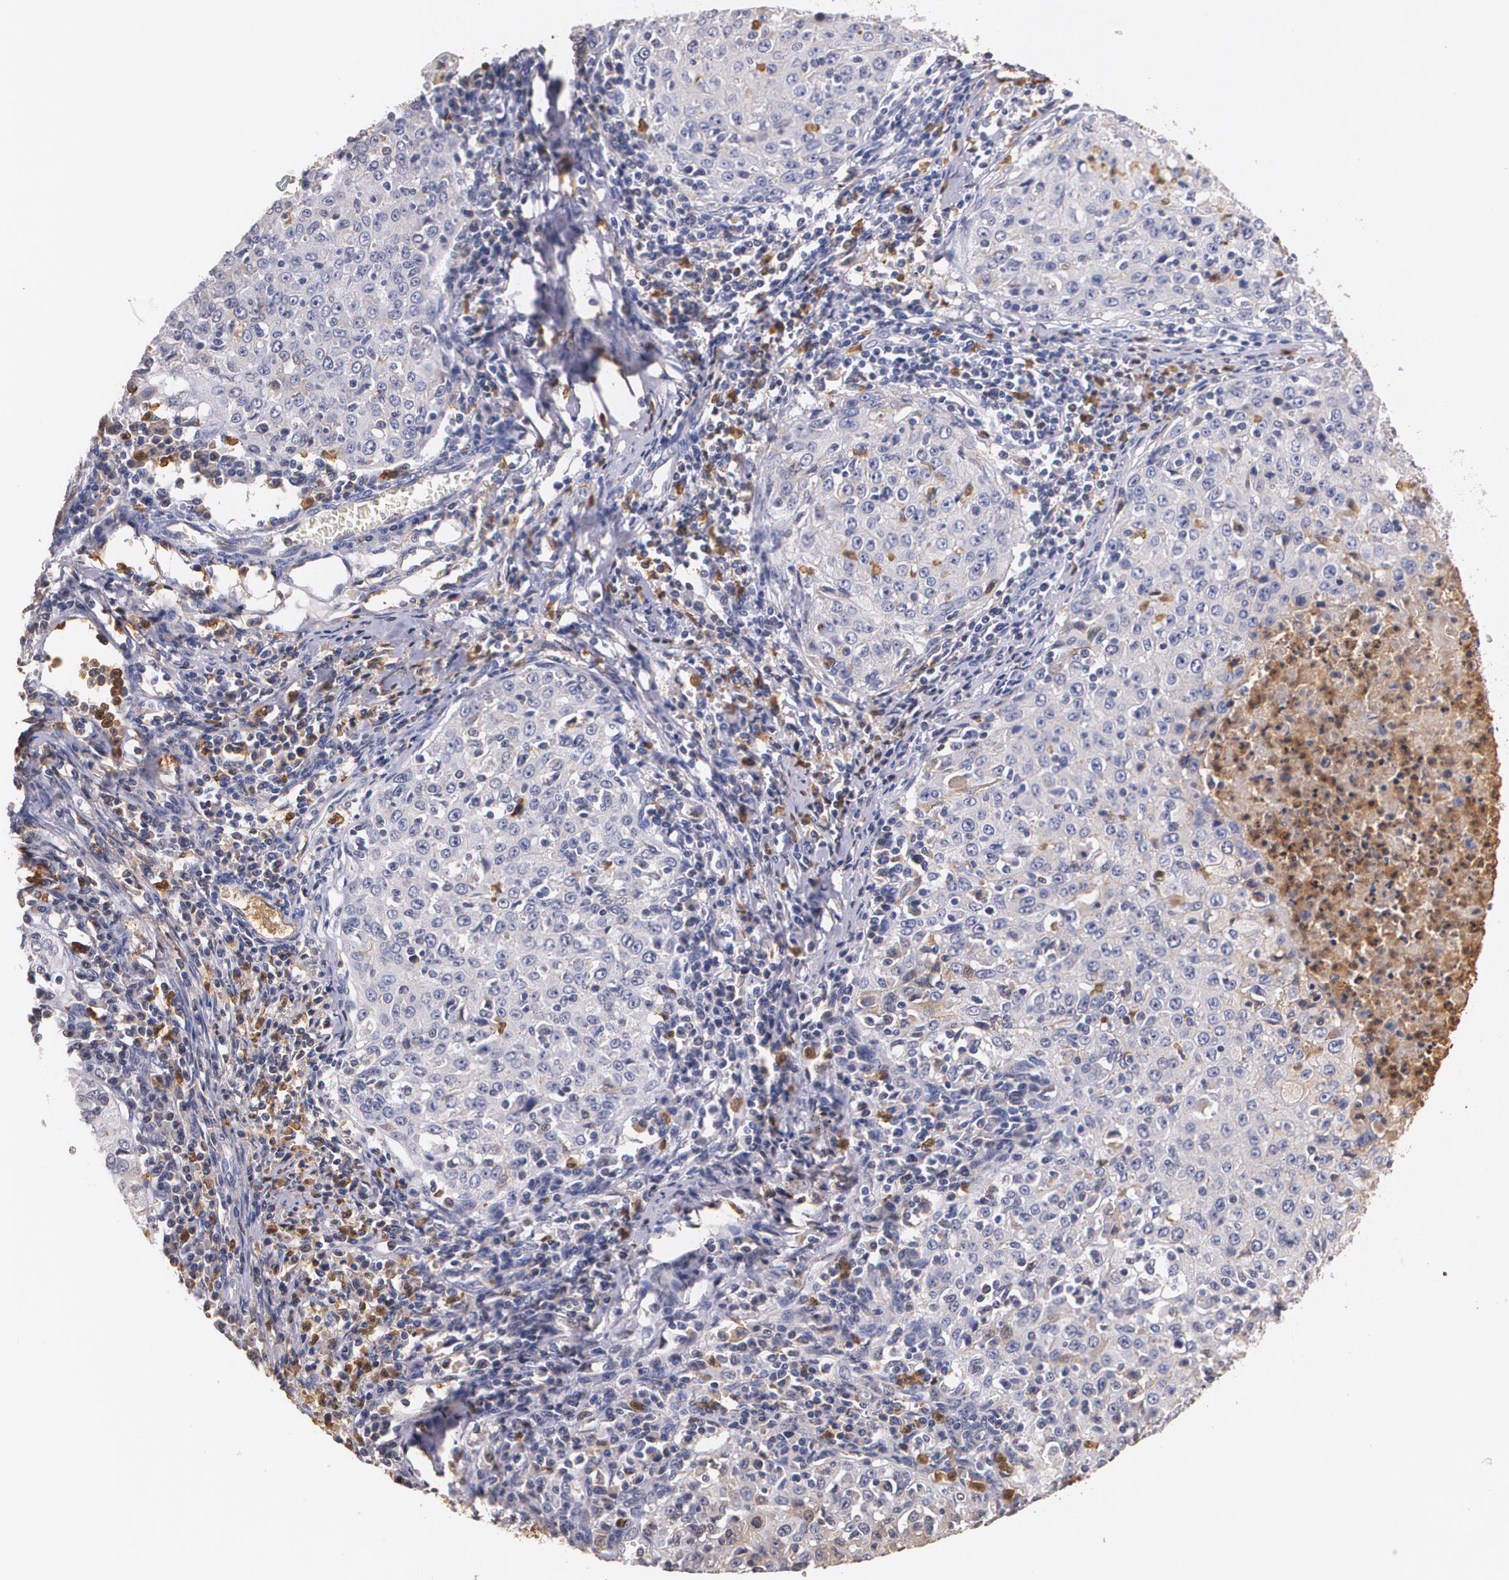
{"staining": {"intensity": "weak", "quantity": "<25%", "location": "cytoplasmic/membranous"}, "tissue": "cervical cancer", "cell_type": "Tumor cells", "image_type": "cancer", "snomed": [{"axis": "morphology", "description": "Squamous cell carcinoma, NOS"}, {"axis": "topography", "description": "Cervix"}], "caption": "Tumor cells show no significant protein positivity in cervical squamous cell carcinoma.", "gene": "PTS", "patient": {"sex": "female", "age": 27}}